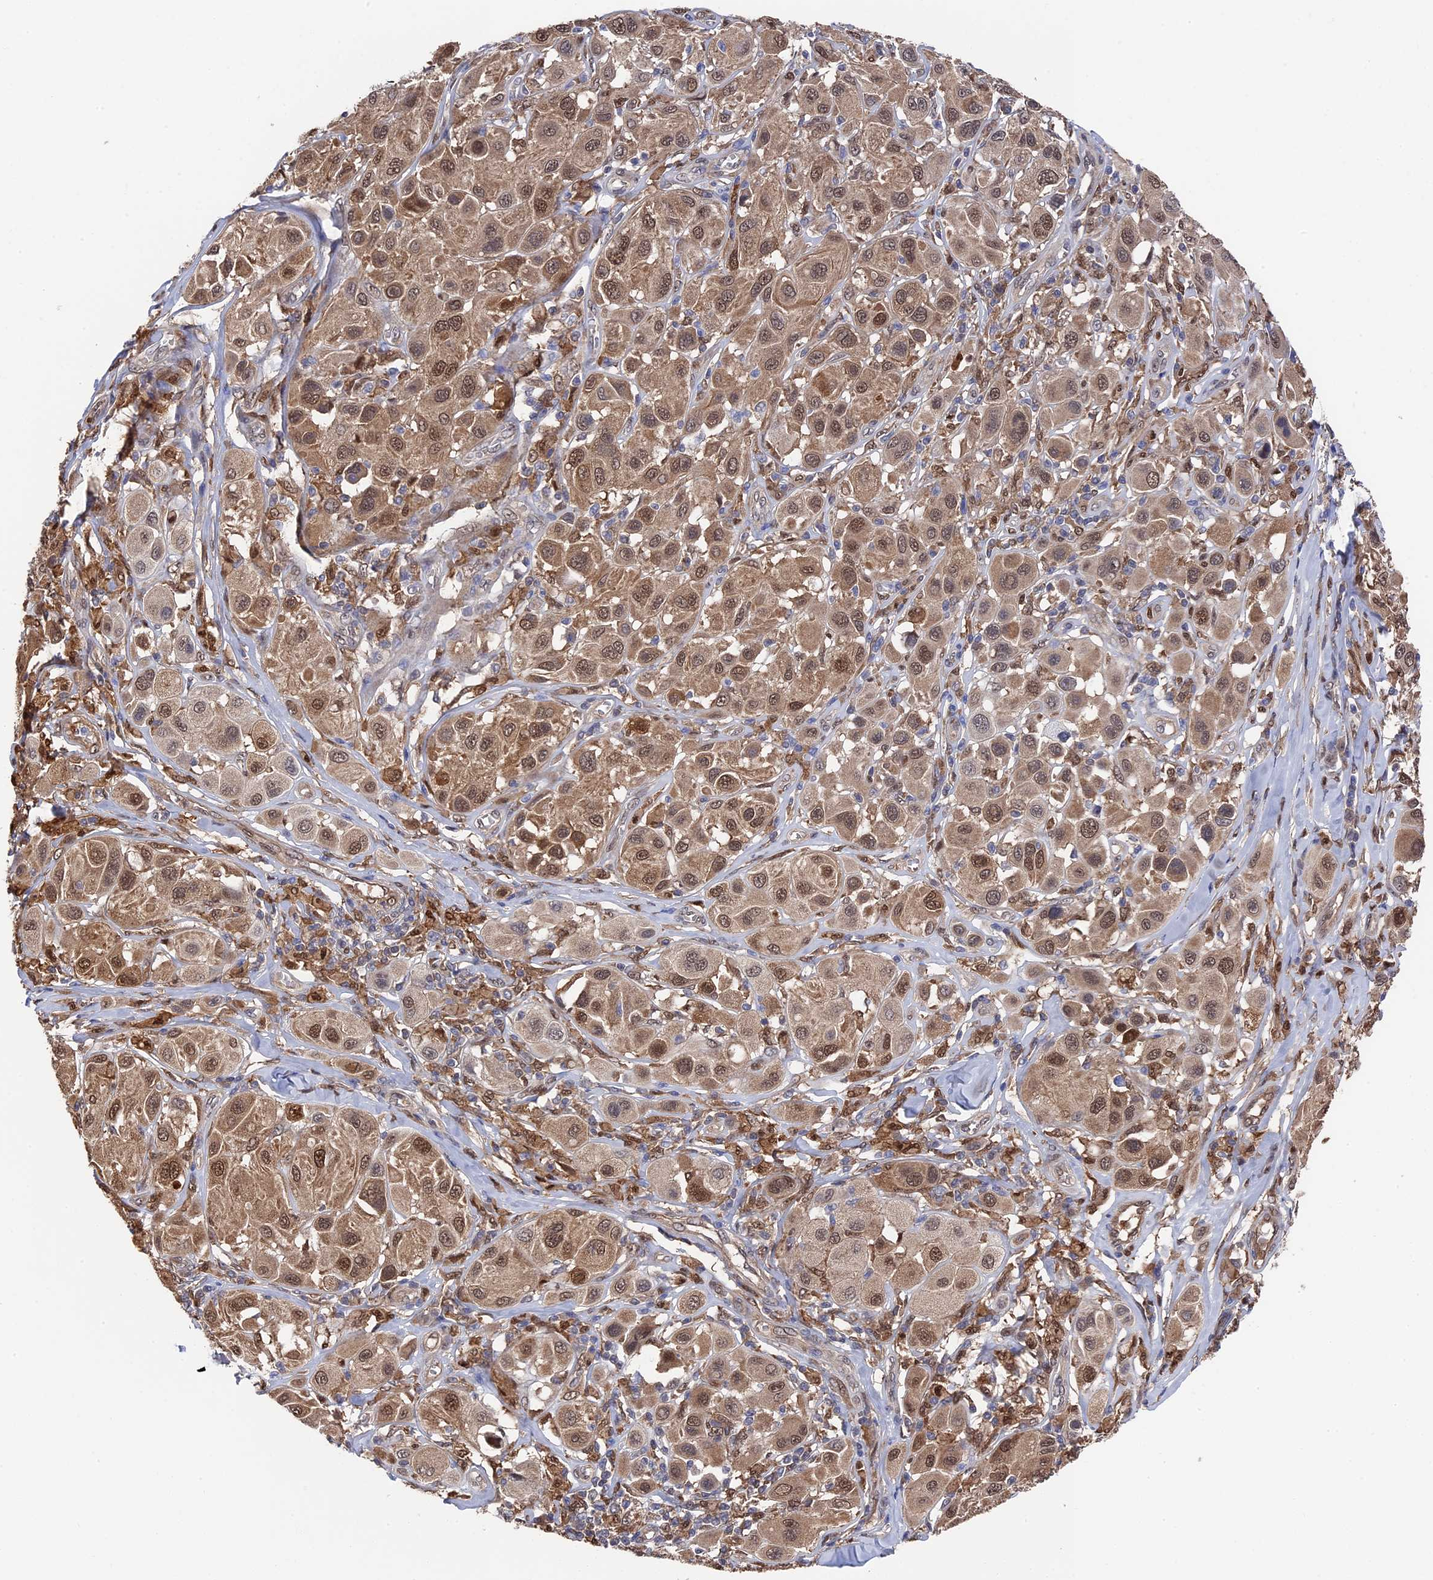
{"staining": {"intensity": "moderate", "quantity": ">75%", "location": "cytoplasmic/membranous,nuclear"}, "tissue": "melanoma", "cell_type": "Tumor cells", "image_type": "cancer", "snomed": [{"axis": "morphology", "description": "Malignant melanoma, Metastatic site"}, {"axis": "topography", "description": "Skin"}], "caption": "This histopathology image exhibits immunohistochemistry (IHC) staining of human malignant melanoma (metastatic site), with medium moderate cytoplasmic/membranous and nuclear positivity in about >75% of tumor cells.", "gene": "RNH1", "patient": {"sex": "male", "age": 41}}